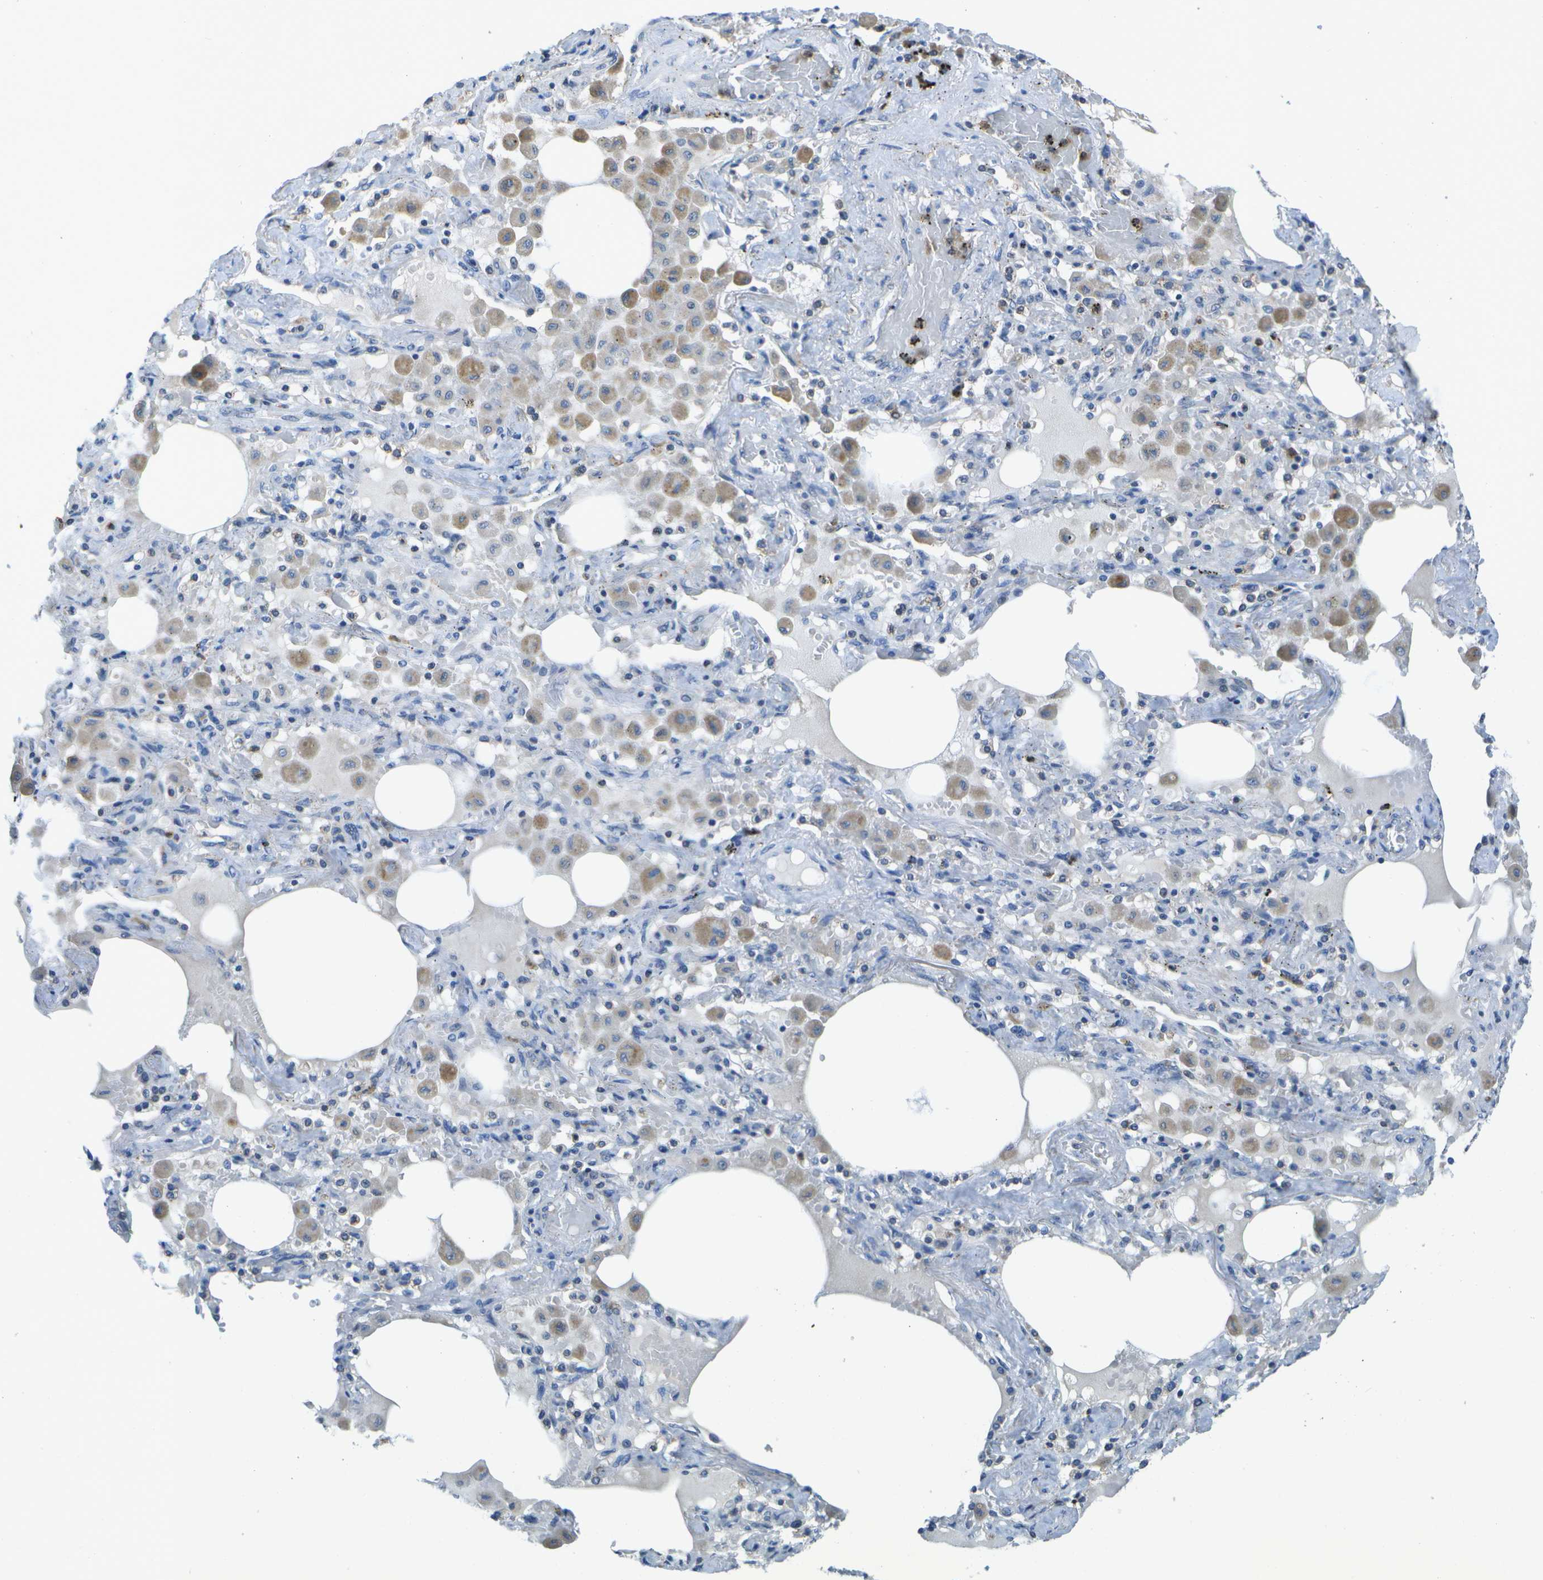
{"staining": {"intensity": "negative", "quantity": "none", "location": "none"}, "tissue": "lung cancer", "cell_type": "Tumor cells", "image_type": "cancer", "snomed": [{"axis": "morphology", "description": "Squamous cell carcinoma, NOS"}, {"axis": "topography", "description": "Lung"}], "caption": "Tumor cells show no significant positivity in lung cancer (squamous cell carcinoma).", "gene": "DSE", "patient": {"sex": "female", "age": 47}}